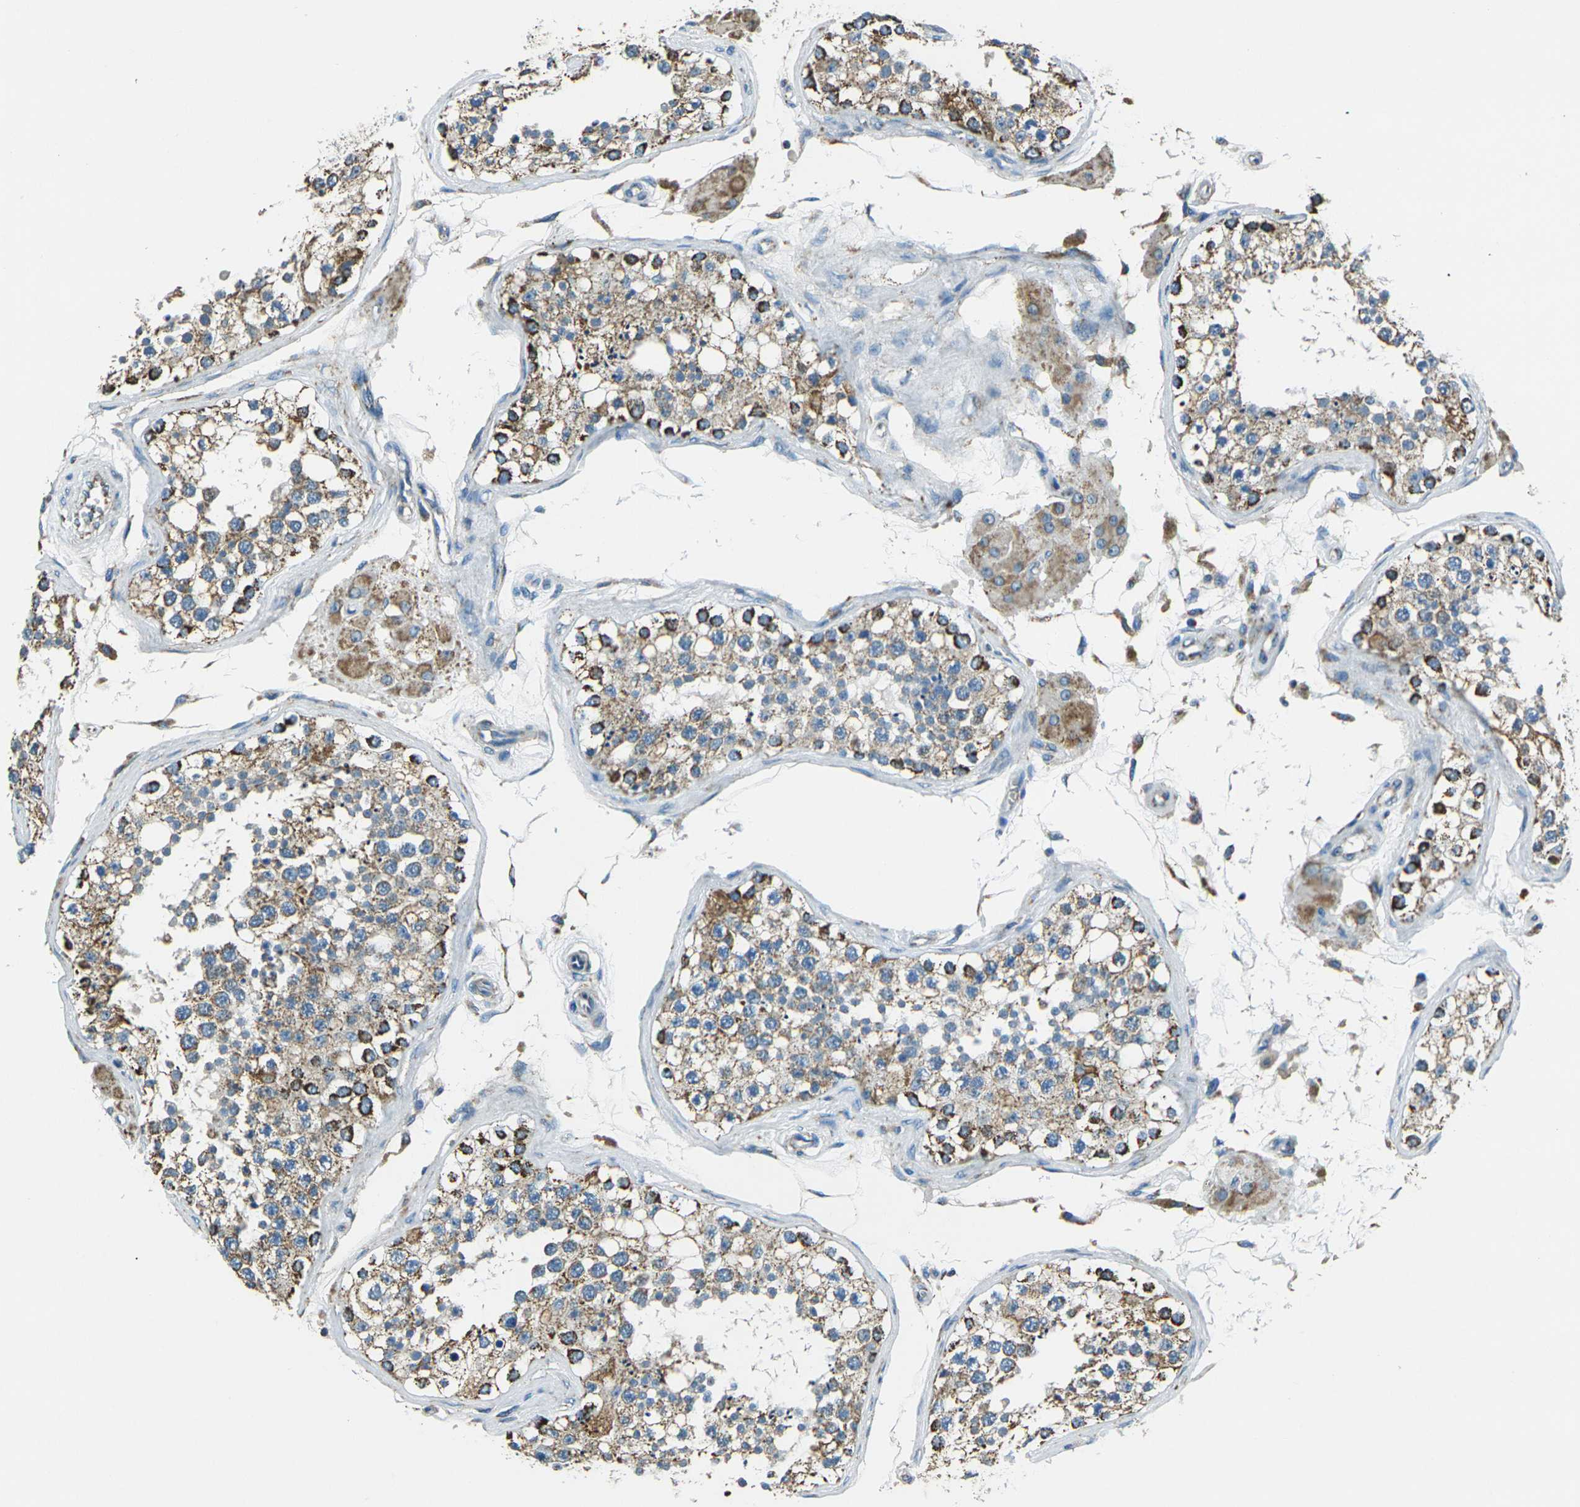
{"staining": {"intensity": "strong", "quantity": "25%-75%", "location": "cytoplasmic/membranous"}, "tissue": "testis", "cell_type": "Cells in seminiferous ducts", "image_type": "normal", "snomed": [{"axis": "morphology", "description": "Normal tissue, NOS"}, {"axis": "topography", "description": "Testis"}], "caption": "An immunohistochemistry photomicrograph of unremarkable tissue is shown. Protein staining in brown shows strong cytoplasmic/membranous positivity in testis within cells in seminiferous ducts. (Stains: DAB (3,3'-diaminobenzidine) in brown, nuclei in blue, Microscopy: brightfield microscopy at high magnification).", "gene": "IRF3", "patient": {"sex": "male", "age": 68}}